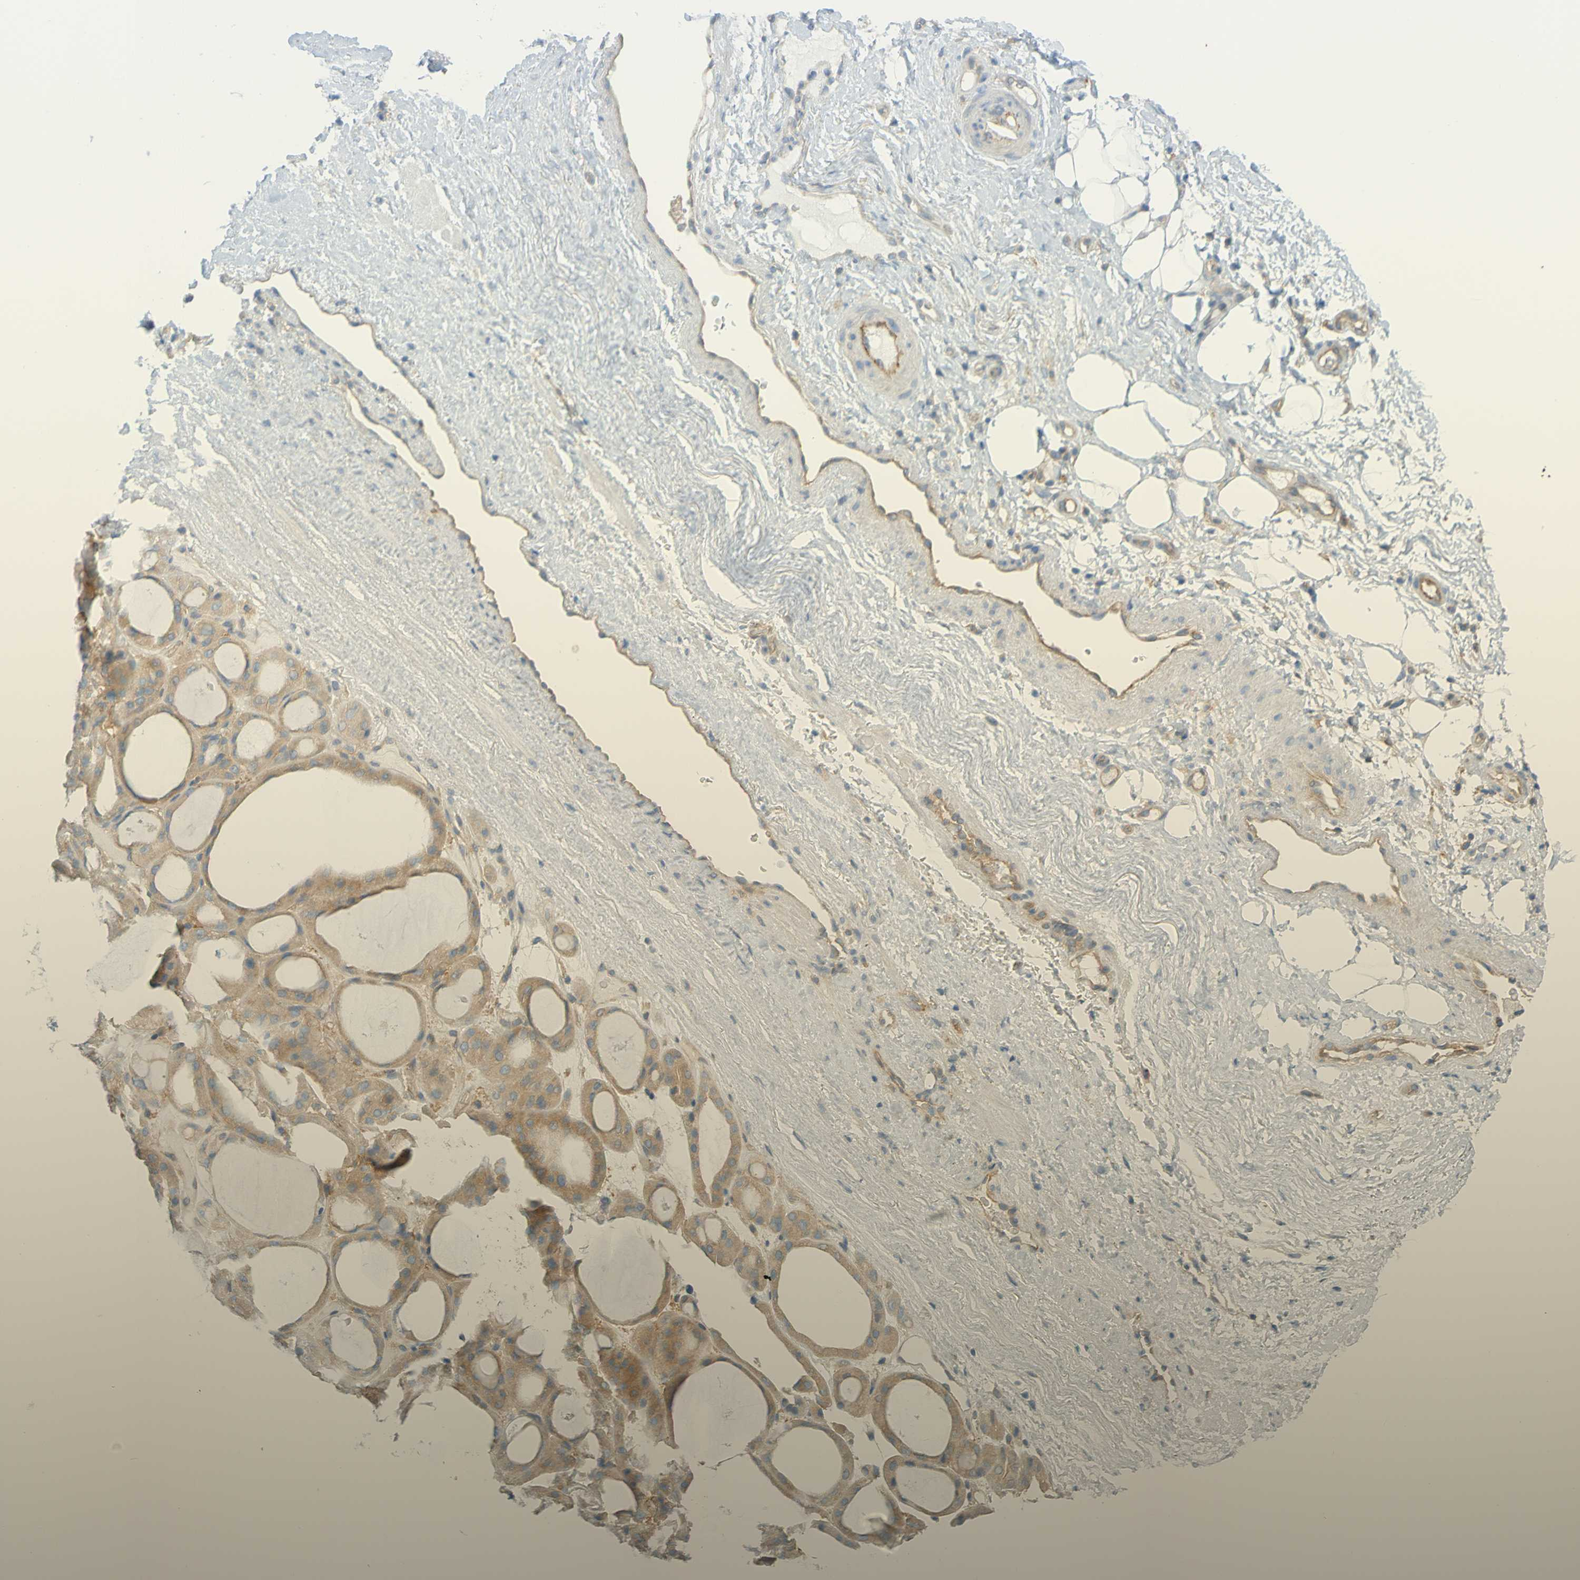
{"staining": {"intensity": "moderate", "quantity": "<25%", "location": "cytoplasmic/membranous"}, "tissue": "thyroid gland", "cell_type": "Glandular cells", "image_type": "normal", "snomed": [{"axis": "morphology", "description": "Normal tissue, NOS"}, {"axis": "morphology", "description": "Carcinoma, NOS"}, {"axis": "topography", "description": "Thyroid gland"}], "caption": "A brown stain shows moderate cytoplasmic/membranous expression of a protein in glandular cells of unremarkable human thyroid gland.", "gene": "APPL1", "patient": {"sex": "female", "age": 86}}